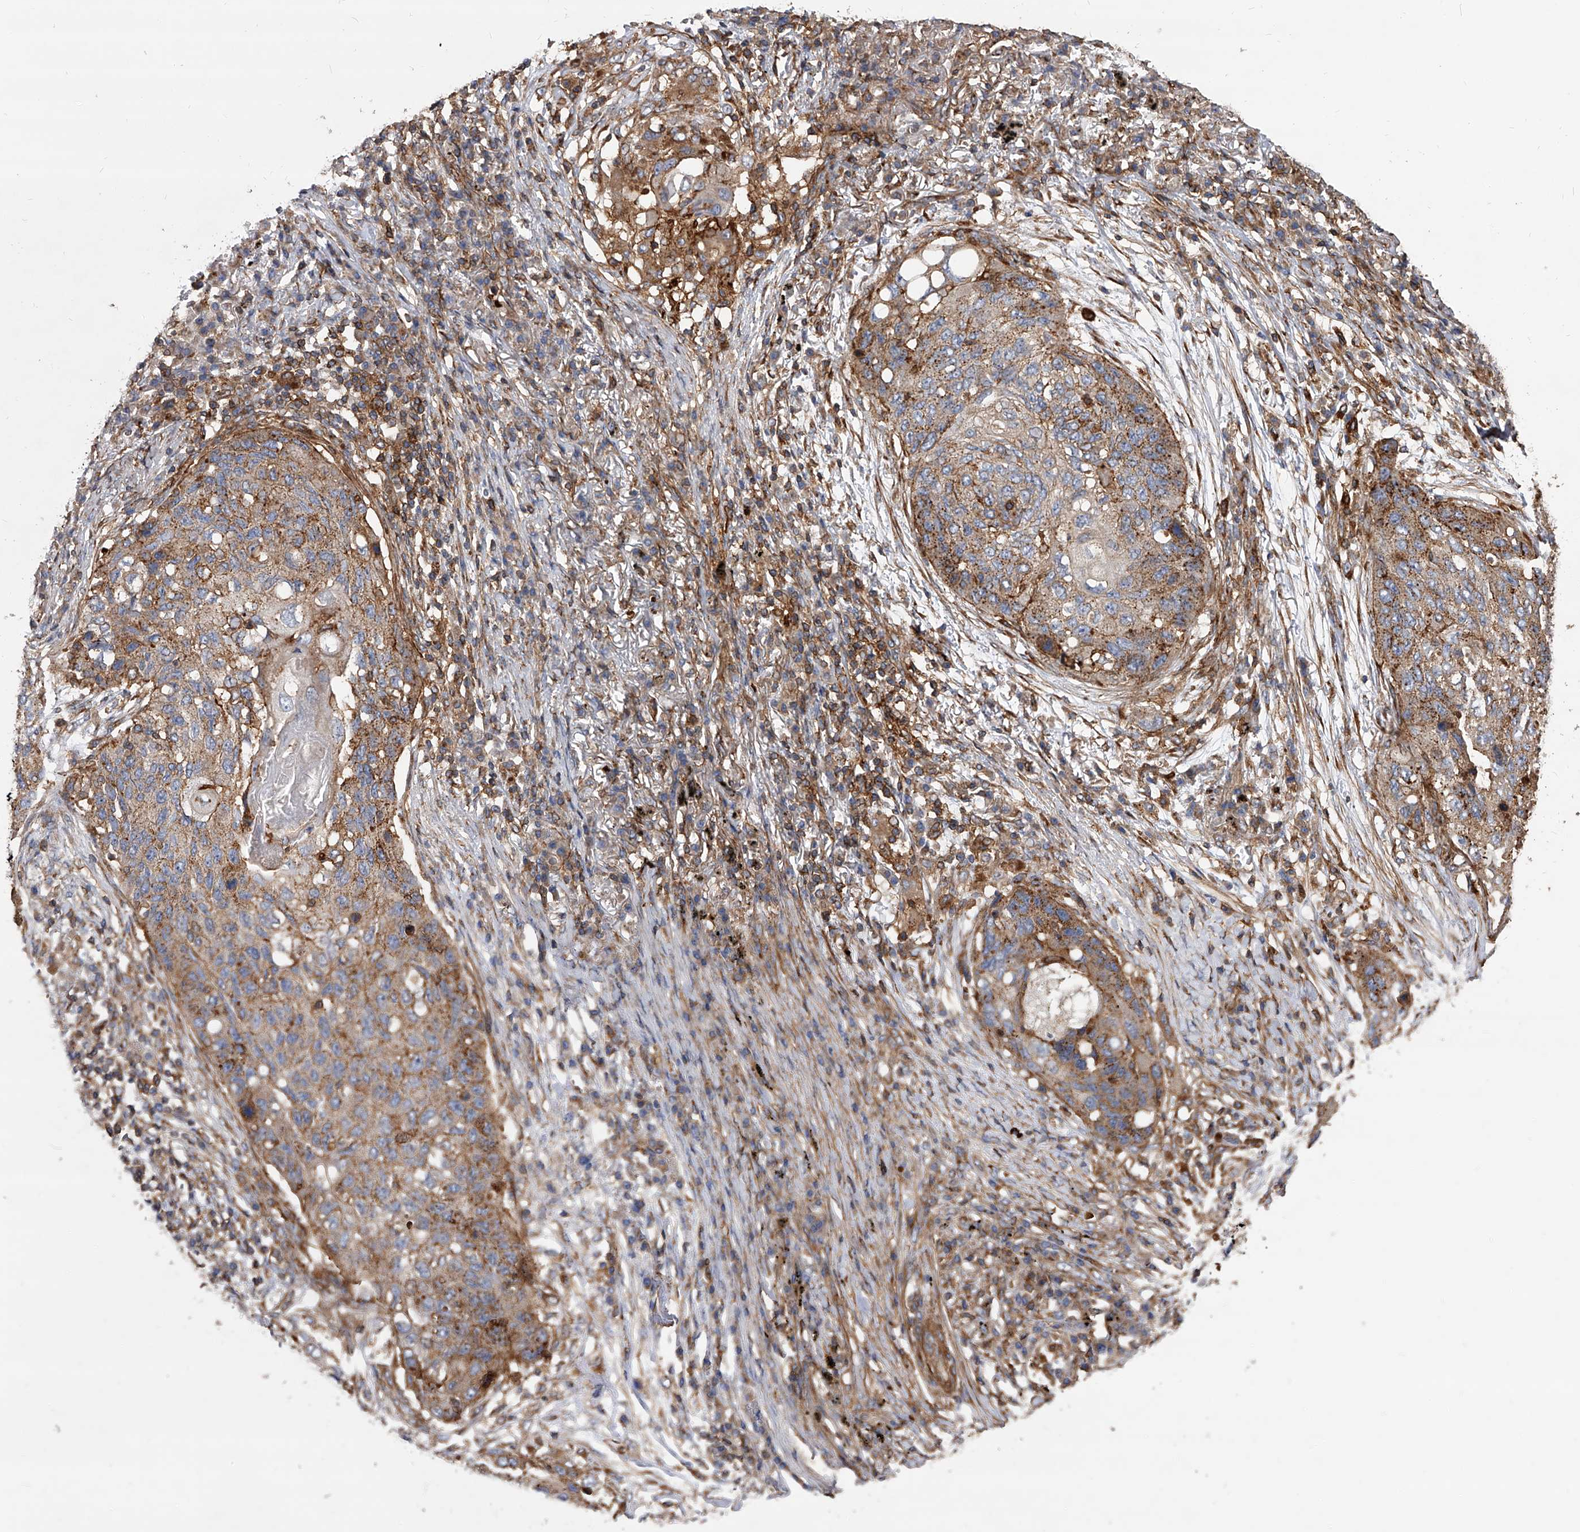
{"staining": {"intensity": "moderate", "quantity": ">75%", "location": "cytoplasmic/membranous"}, "tissue": "lung cancer", "cell_type": "Tumor cells", "image_type": "cancer", "snomed": [{"axis": "morphology", "description": "Squamous cell carcinoma, NOS"}, {"axis": "topography", "description": "Lung"}], "caption": "Moderate cytoplasmic/membranous protein positivity is identified in approximately >75% of tumor cells in lung cancer (squamous cell carcinoma).", "gene": "PISD", "patient": {"sex": "female", "age": 63}}